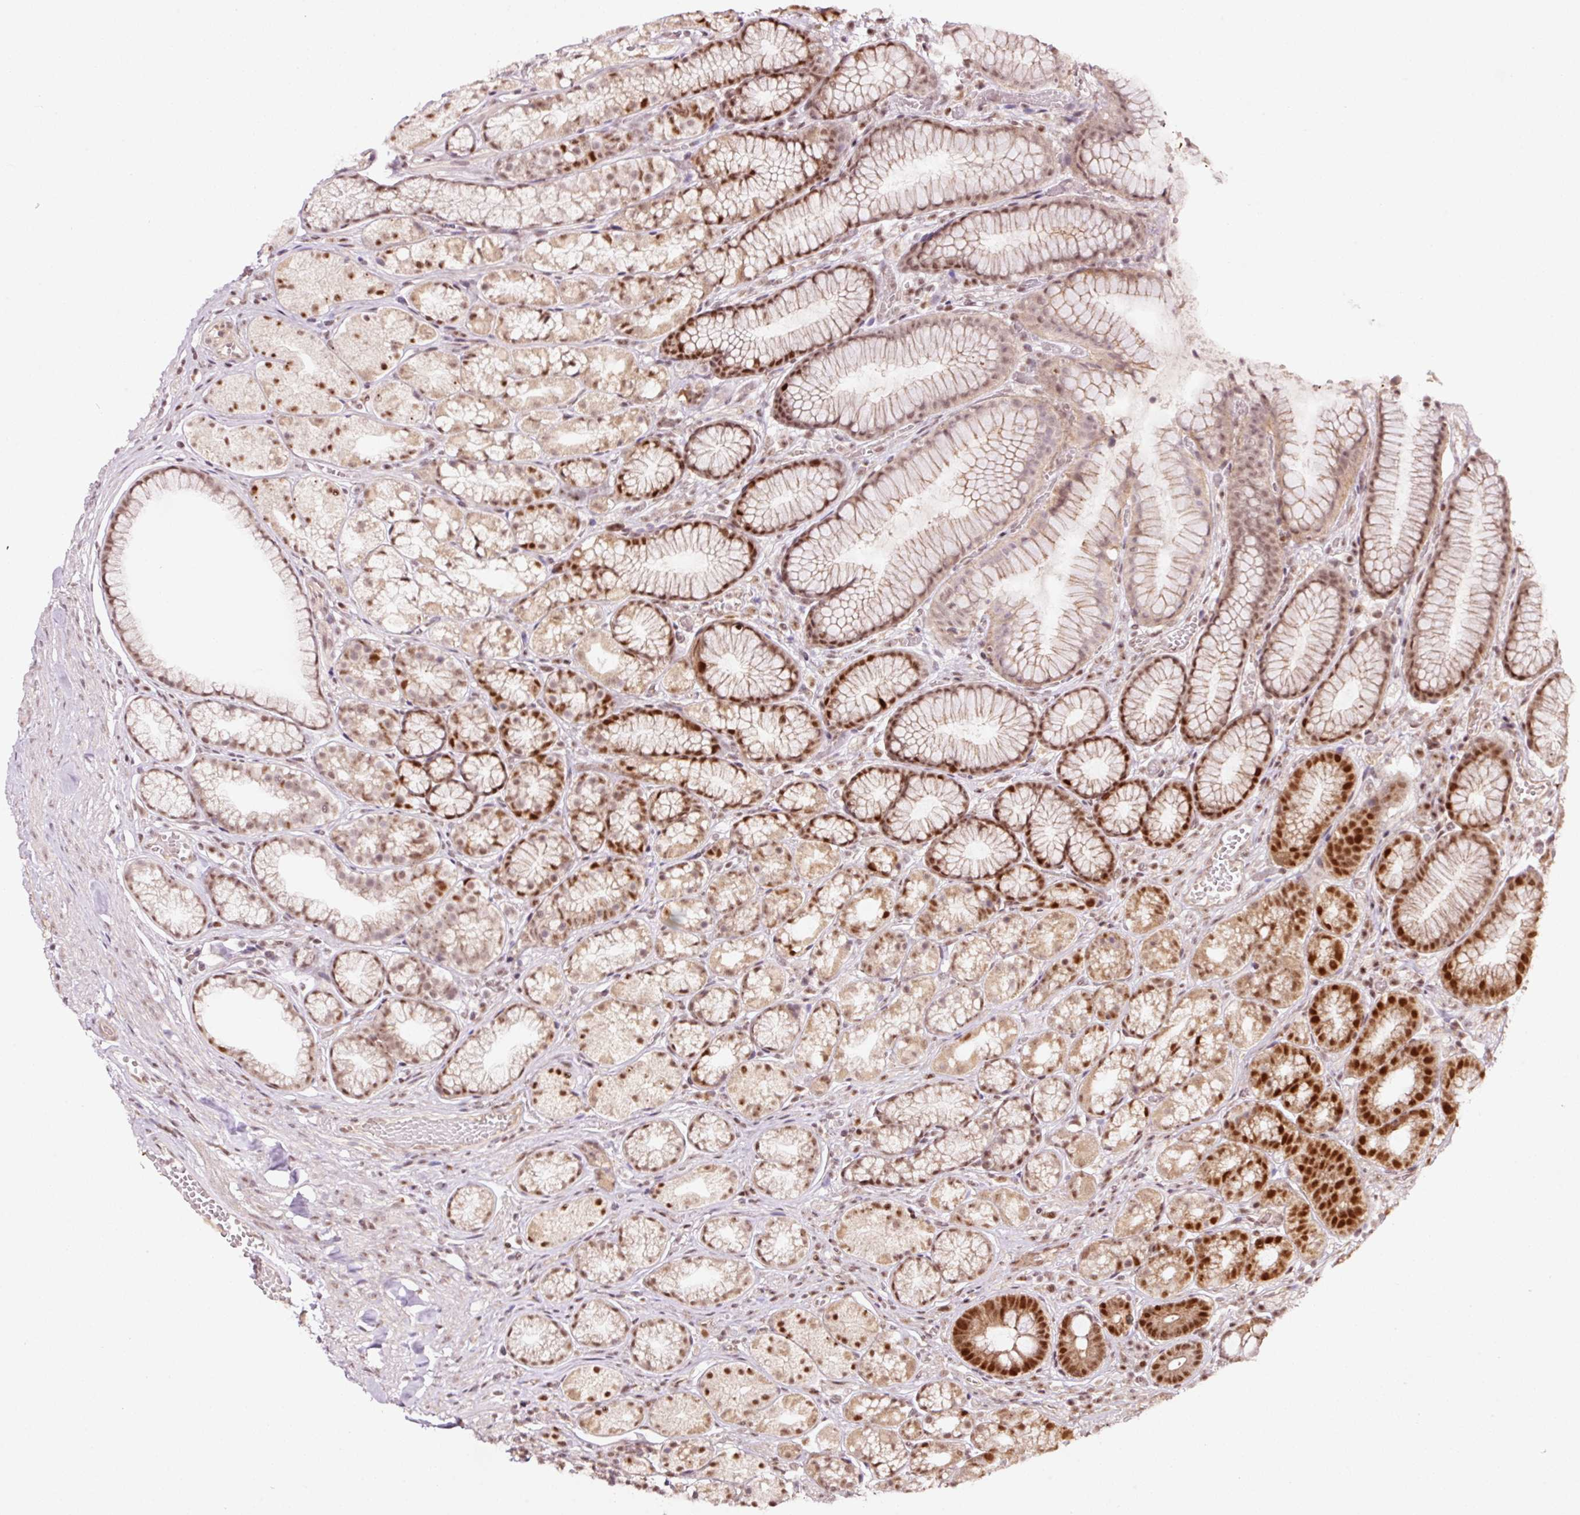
{"staining": {"intensity": "strong", "quantity": "25%-75%", "location": "nuclear"}, "tissue": "stomach", "cell_type": "Glandular cells", "image_type": "normal", "snomed": [{"axis": "morphology", "description": "Normal tissue, NOS"}, {"axis": "topography", "description": "Smooth muscle"}, {"axis": "topography", "description": "Stomach"}], "caption": "Protein staining exhibits strong nuclear staining in about 25%-75% of glandular cells in unremarkable stomach. (brown staining indicates protein expression, while blue staining denotes nuclei).", "gene": "RFC4", "patient": {"sex": "male", "age": 70}}